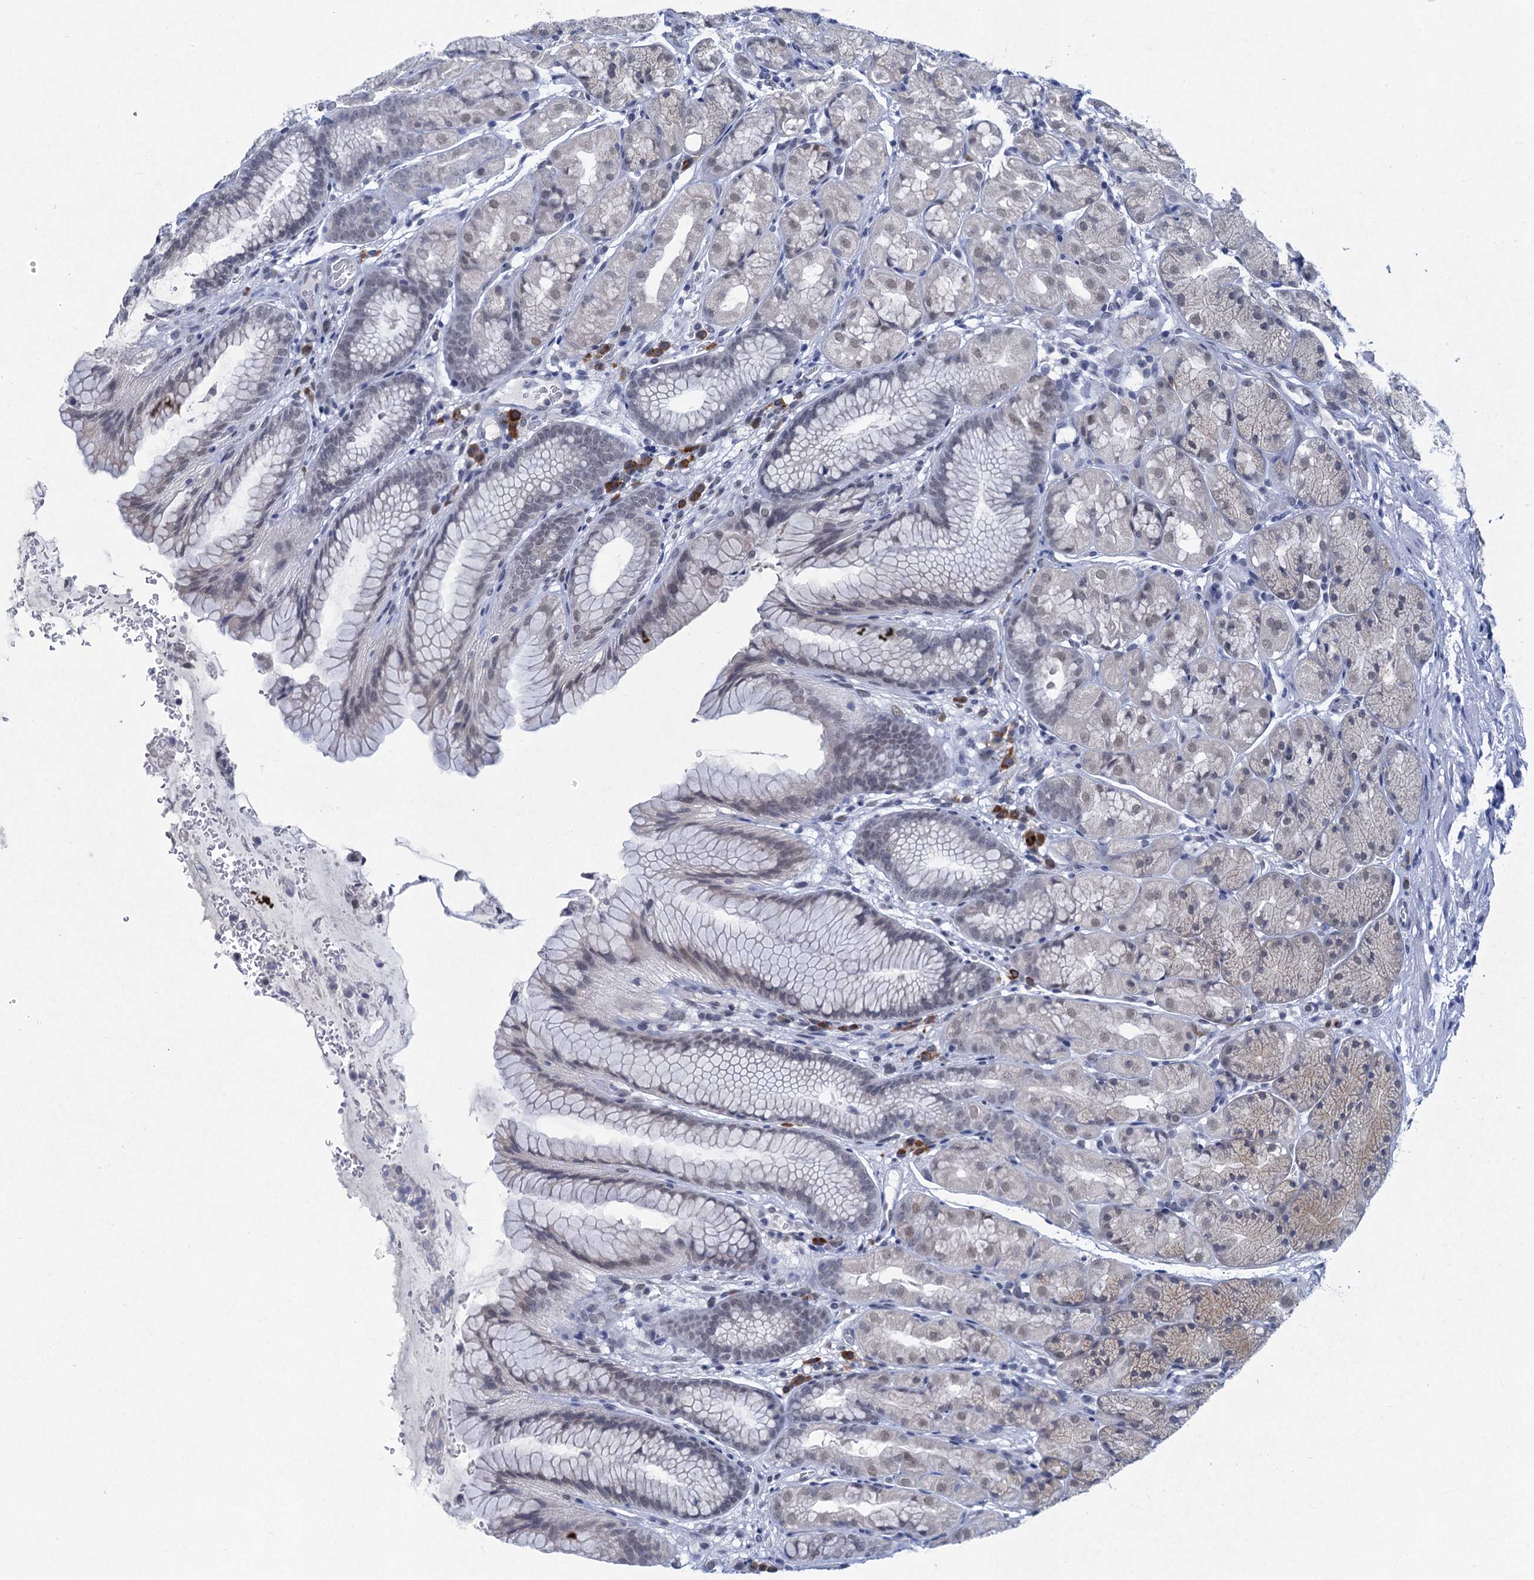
{"staining": {"intensity": "weak", "quantity": "<25%", "location": "nuclear"}, "tissue": "stomach", "cell_type": "Glandular cells", "image_type": "normal", "snomed": [{"axis": "morphology", "description": "Normal tissue, NOS"}, {"axis": "topography", "description": "Stomach"}], "caption": "Immunohistochemistry of unremarkable human stomach displays no positivity in glandular cells.", "gene": "ENSG00000230707", "patient": {"sex": "male", "age": 63}}